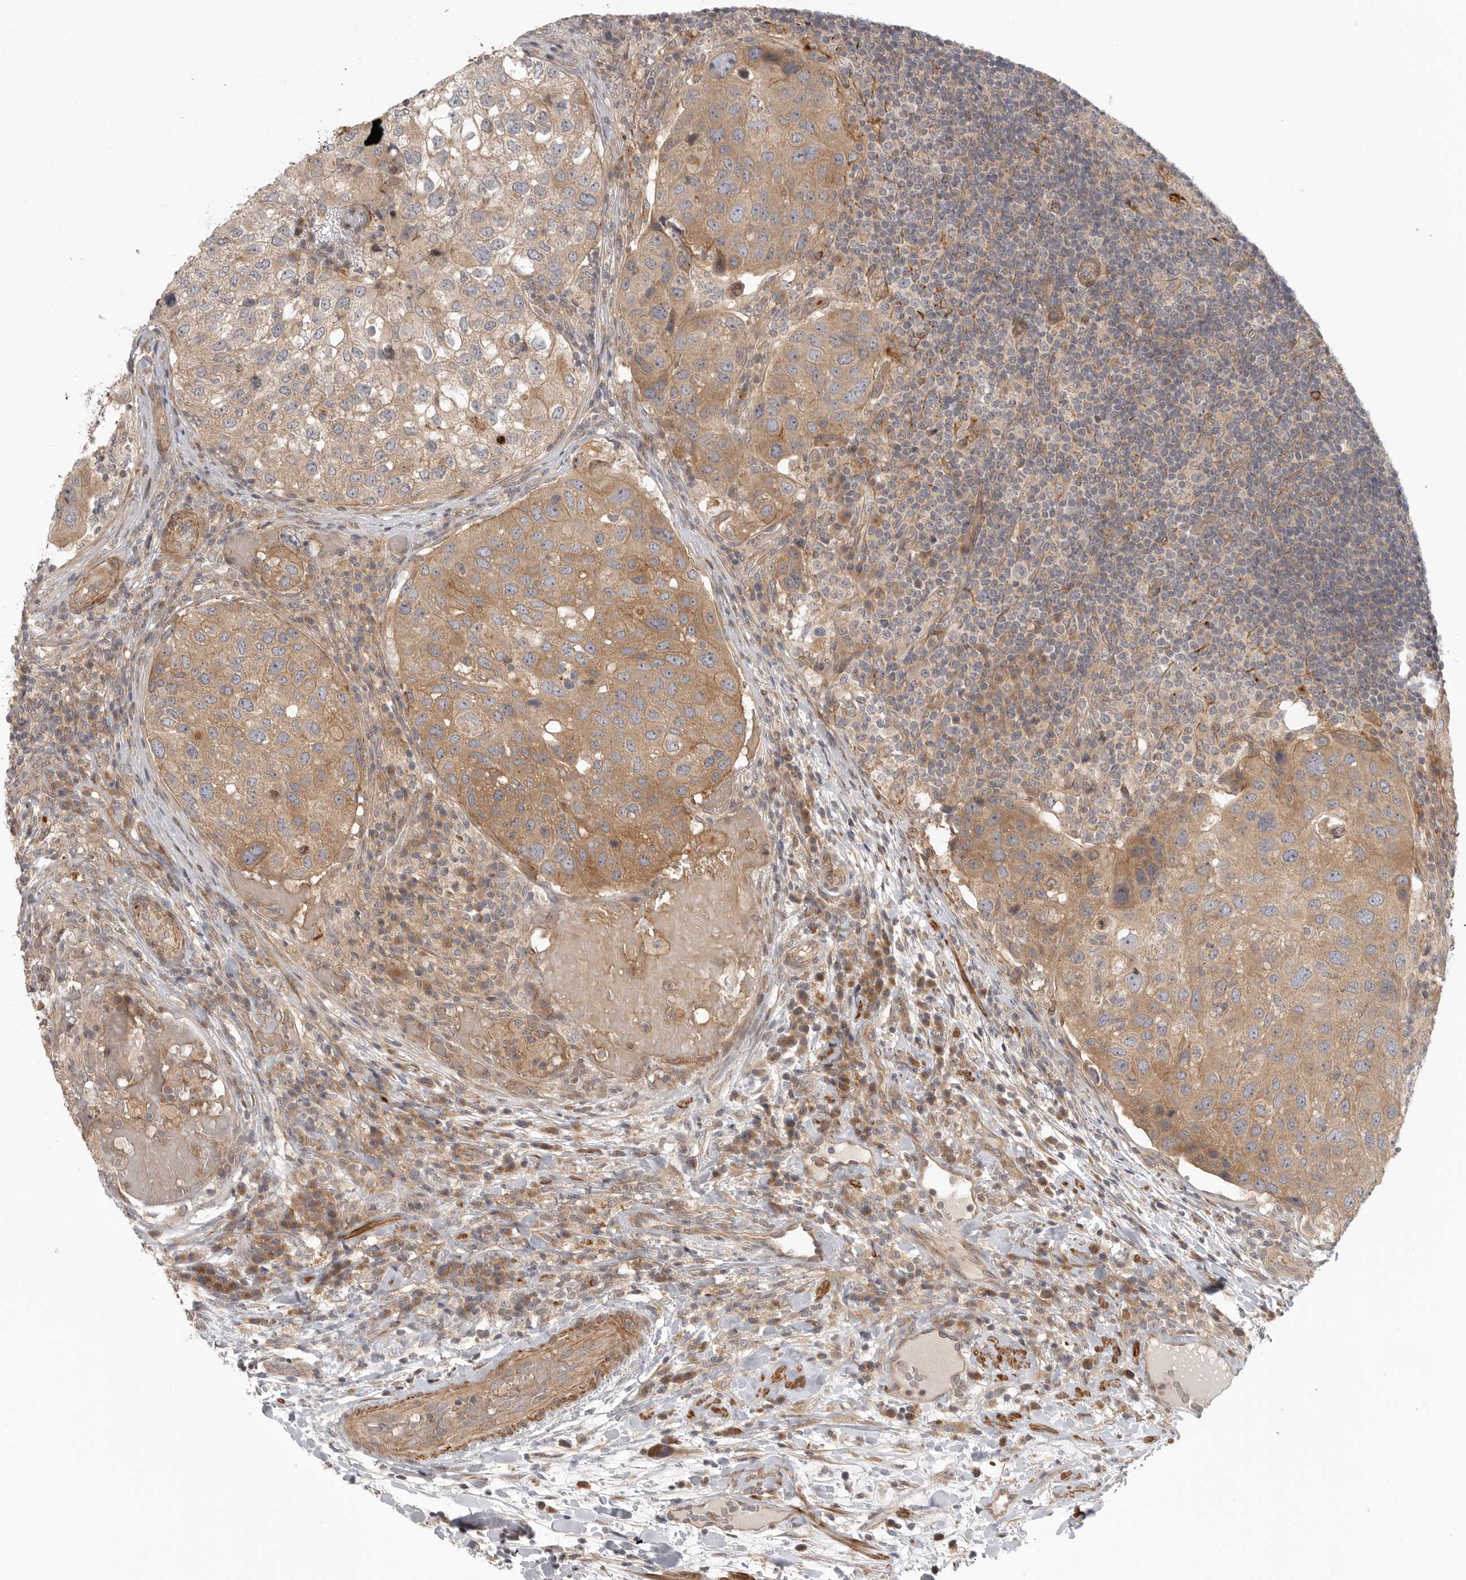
{"staining": {"intensity": "moderate", "quantity": ">75%", "location": "cytoplasmic/membranous"}, "tissue": "urothelial cancer", "cell_type": "Tumor cells", "image_type": "cancer", "snomed": [{"axis": "morphology", "description": "Urothelial carcinoma, High grade"}, {"axis": "topography", "description": "Lymph node"}, {"axis": "topography", "description": "Urinary bladder"}], "caption": "DAB (3,3'-diaminobenzidine) immunohistochemical staining of human urothelial cancer shows moderate cytoplasmic/membranous protein positivity in about >75% of tumor cells. (Stains: DAB (3,3'-diaminobenzidine) in brown, nuclei in blue, Microscopy: brightfield microscopy at high magnification).", "gene": "CCPG1", "patient": {"sex": "male", "age": 51}}